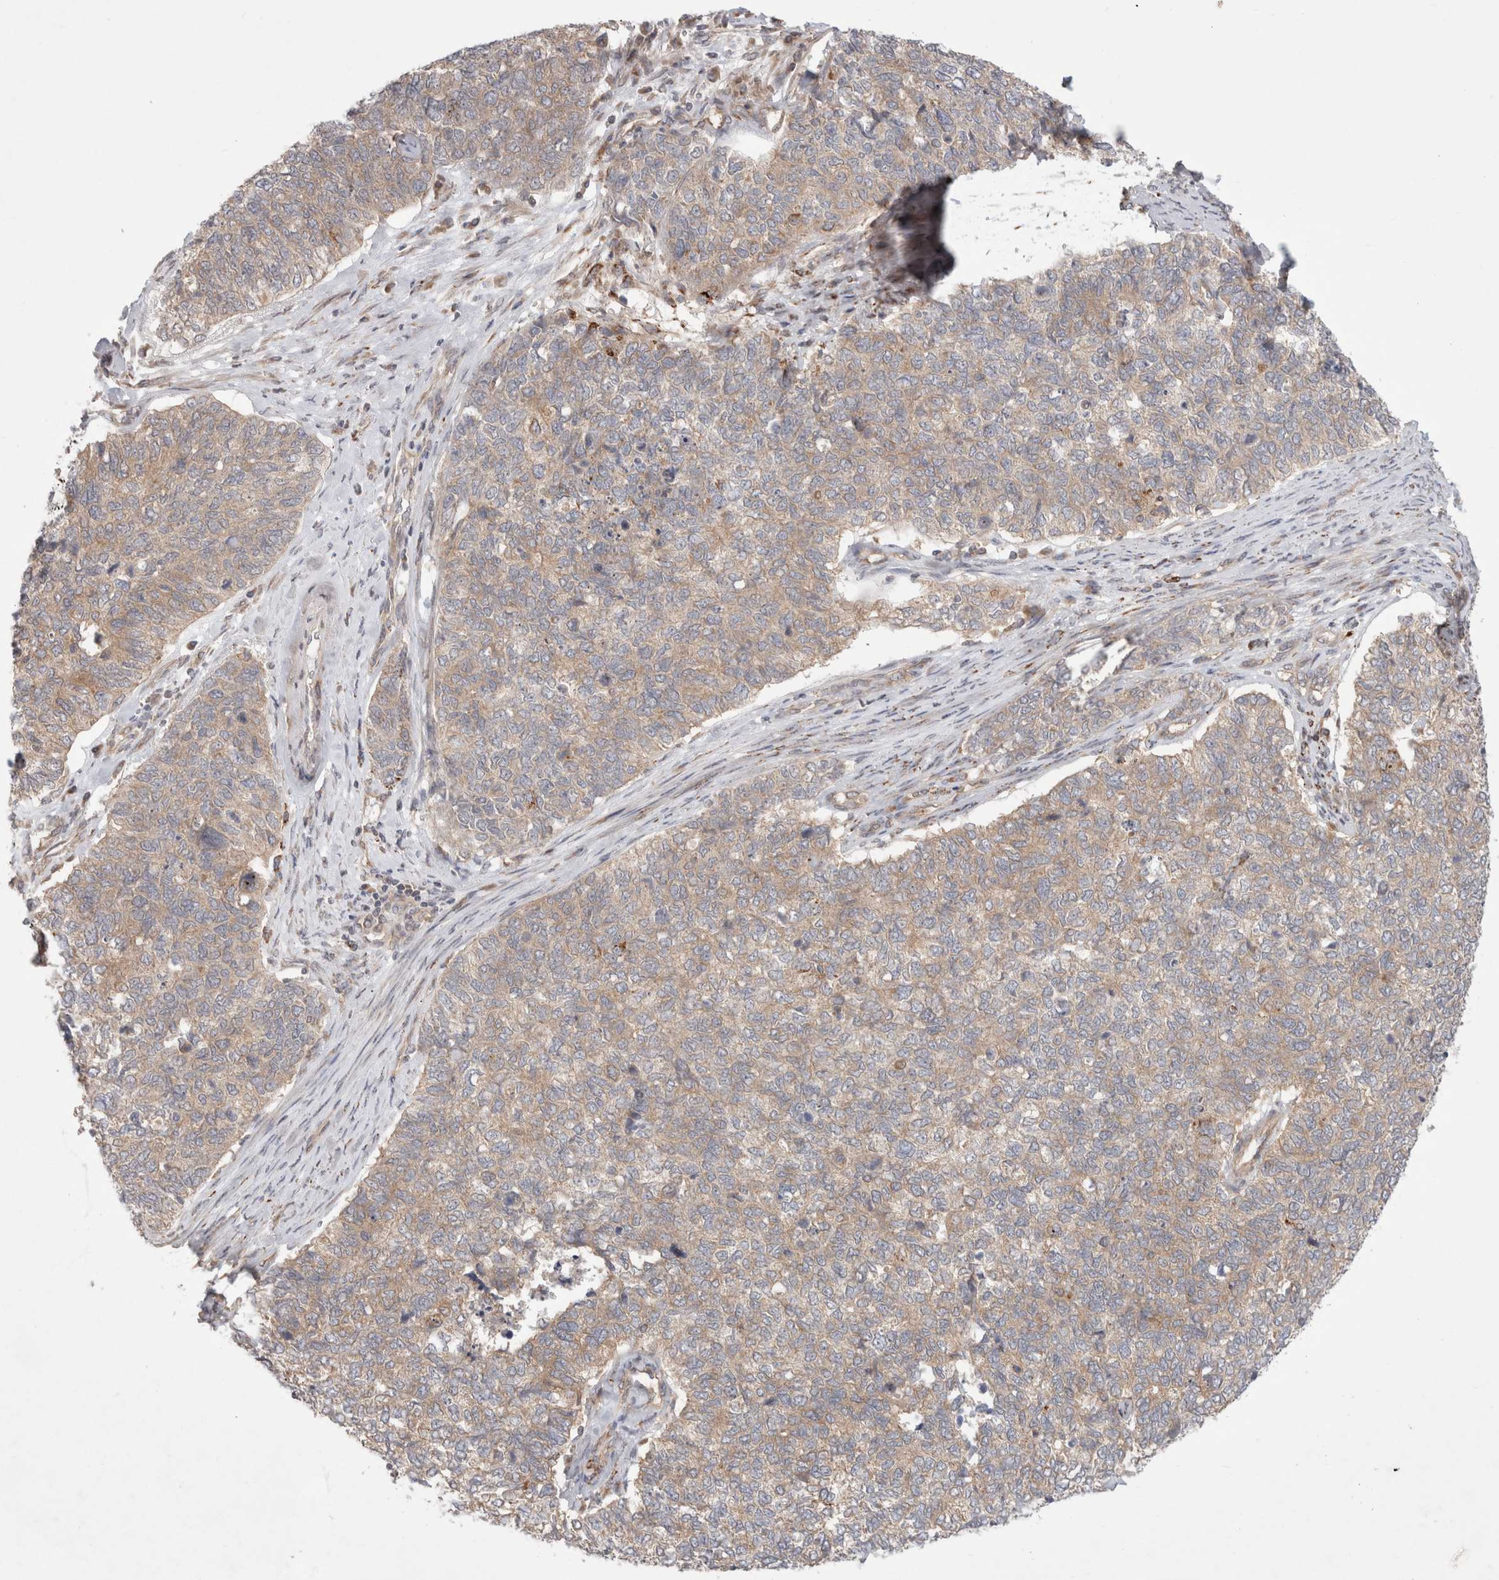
{"staining": {"intensity": "weak", "quantity": ">75%", "location": "cytoplasmic/membranous"}, "tissue": "cervical cancer", "cell_type": "Tumor cells", "image_type": "cancer", "snomed": [{"axis": "morphology", "description": "Squamous cell carcinoma, NOS"}, {"axis": "topography", "description": "Cervix"}], "caption": "Human cervical squamous cell carcinoma stained with a brown dye exhibits weak cytoplasmic/membranous positive positivity in approximately >75% of tumor cells.", "gene": "HROB", "patient": {"sex": "female", "age": 63}}